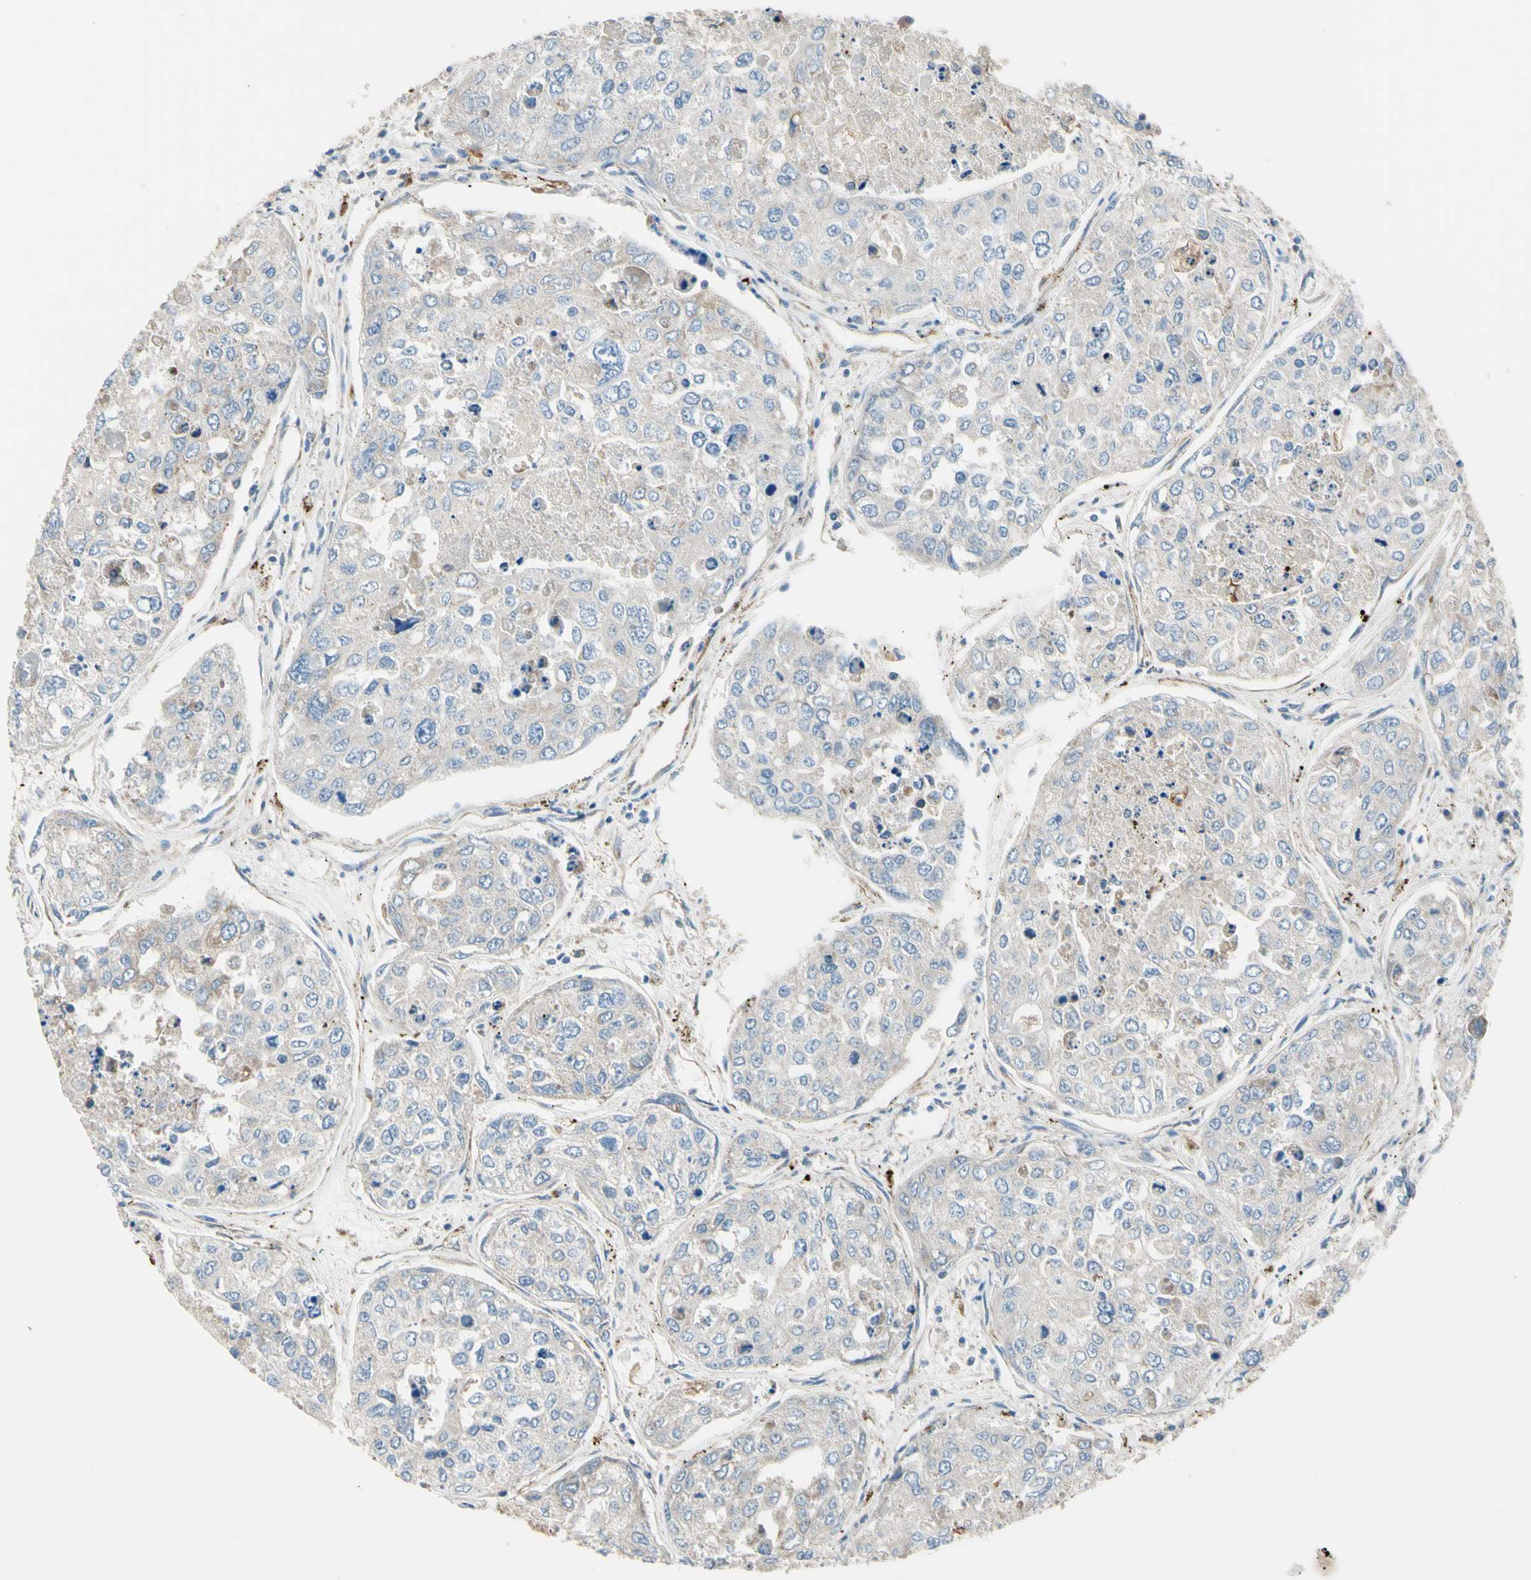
{"staining": {"intensity": "negative", "quantity": "none", "location": "none"}, "tissue": "urothelial cancer", "cell_type": "Tumor cells", "image_type": "cancer", "snomed": [{"axis": "morphology", "description": "Urothelial carcinoma, High grade"}, {"axis": "topography", "description": "Lymph node"}, {"axis": "topography", "description": "Urinary bladder"}], "caption": "This is an IHC histopathology image of human urothelial cancer. There is no staining in tumor cells.", "gene": "TRAF2", "patient": {"sex": "male", "age": 51}}